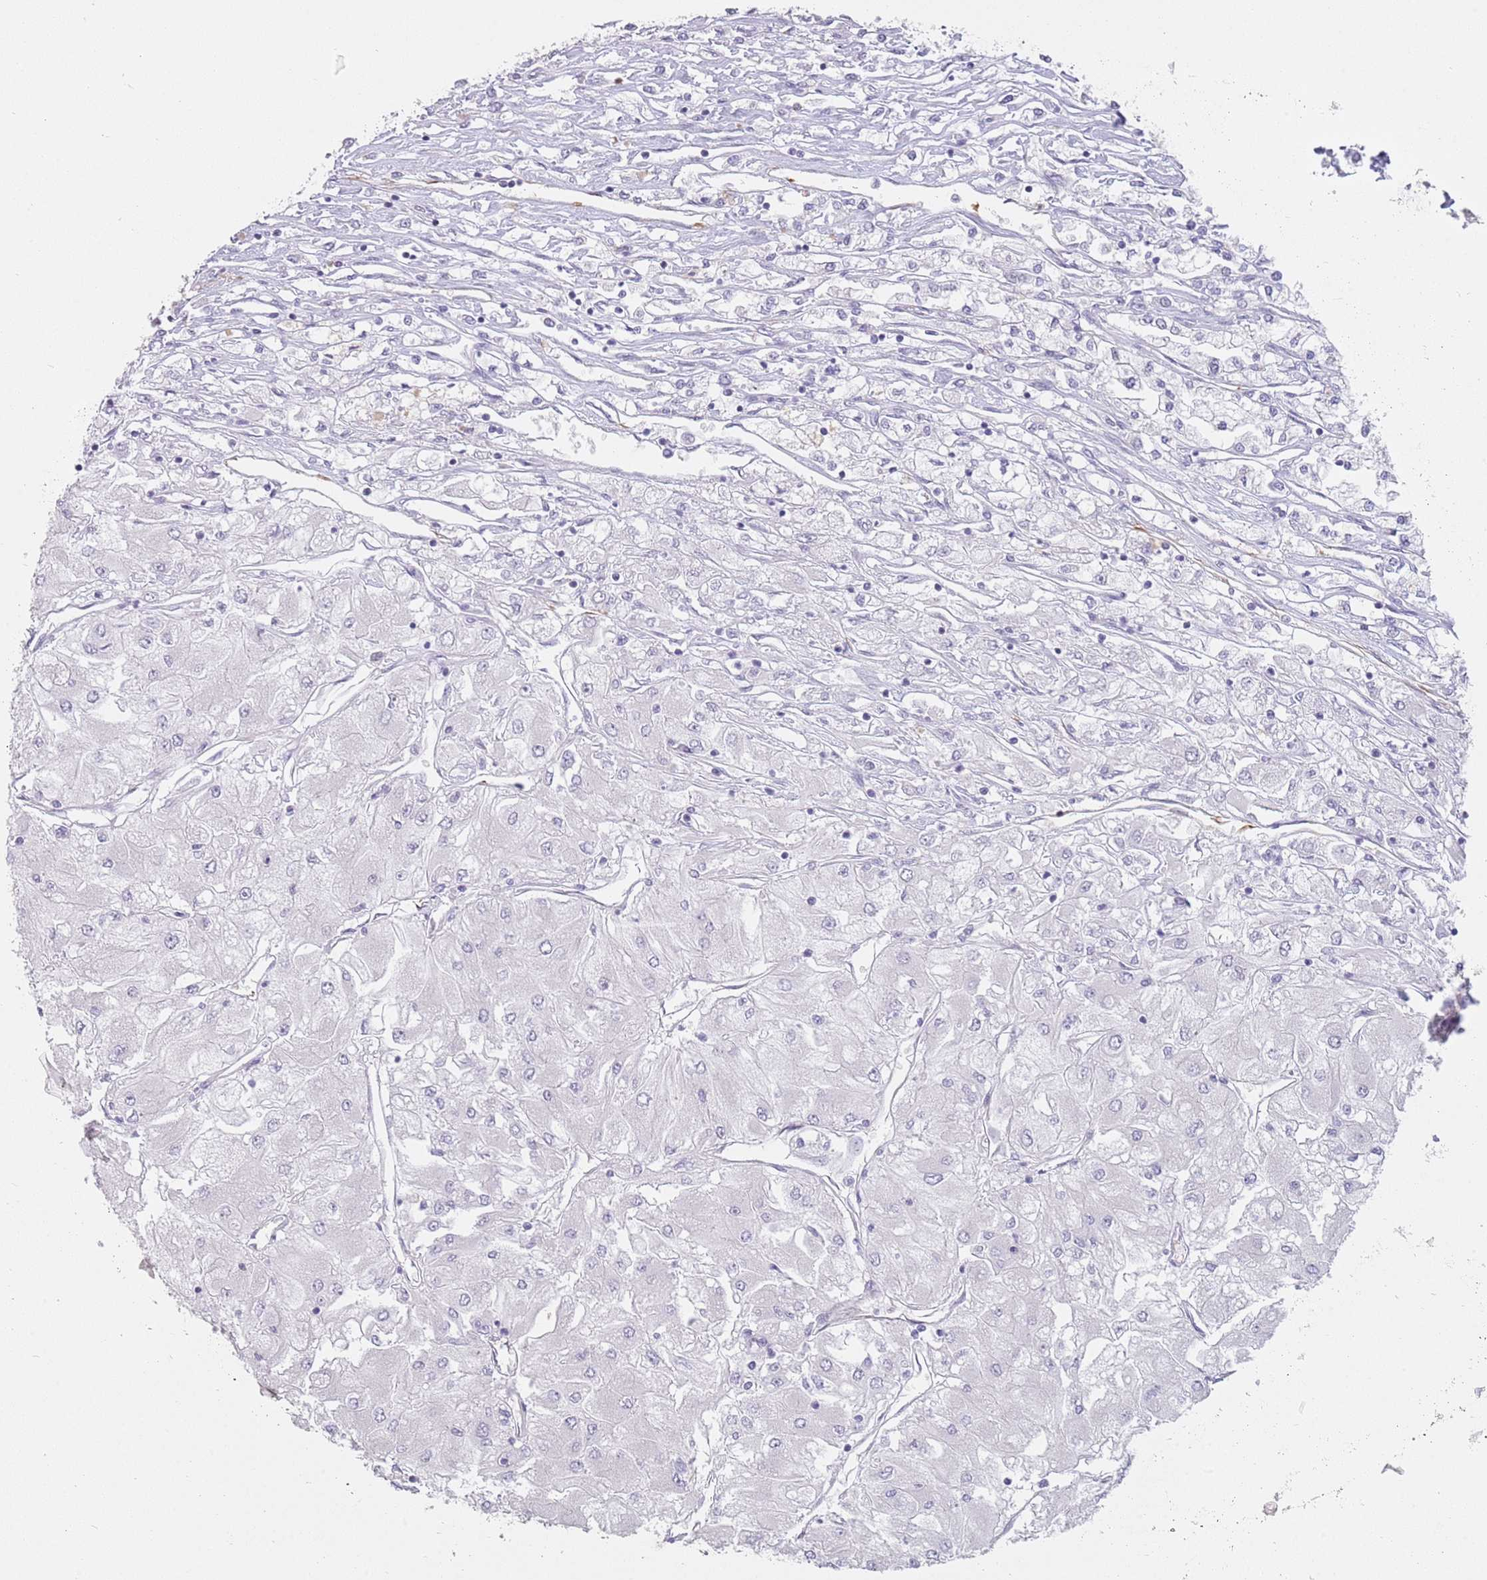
{"staining": {"intensity": "negative", "quantity": "none", "location": "none"}, "tissue": "renal cancer", "cell_type": "Tumor cells", "image_type": "cancer", "snomed": [{"axis": "morphology", "description": "Adenocarcinoma, NOS"}, {"axis": "topography", "description": "Kidney"}], "caption": "A high-resolution micrograph shows IHC staining of renal cancer, which shows no significant positivity in tumor cells.", "gene": "ZNF574", "patient": {"sex": "male", "age": 80}}